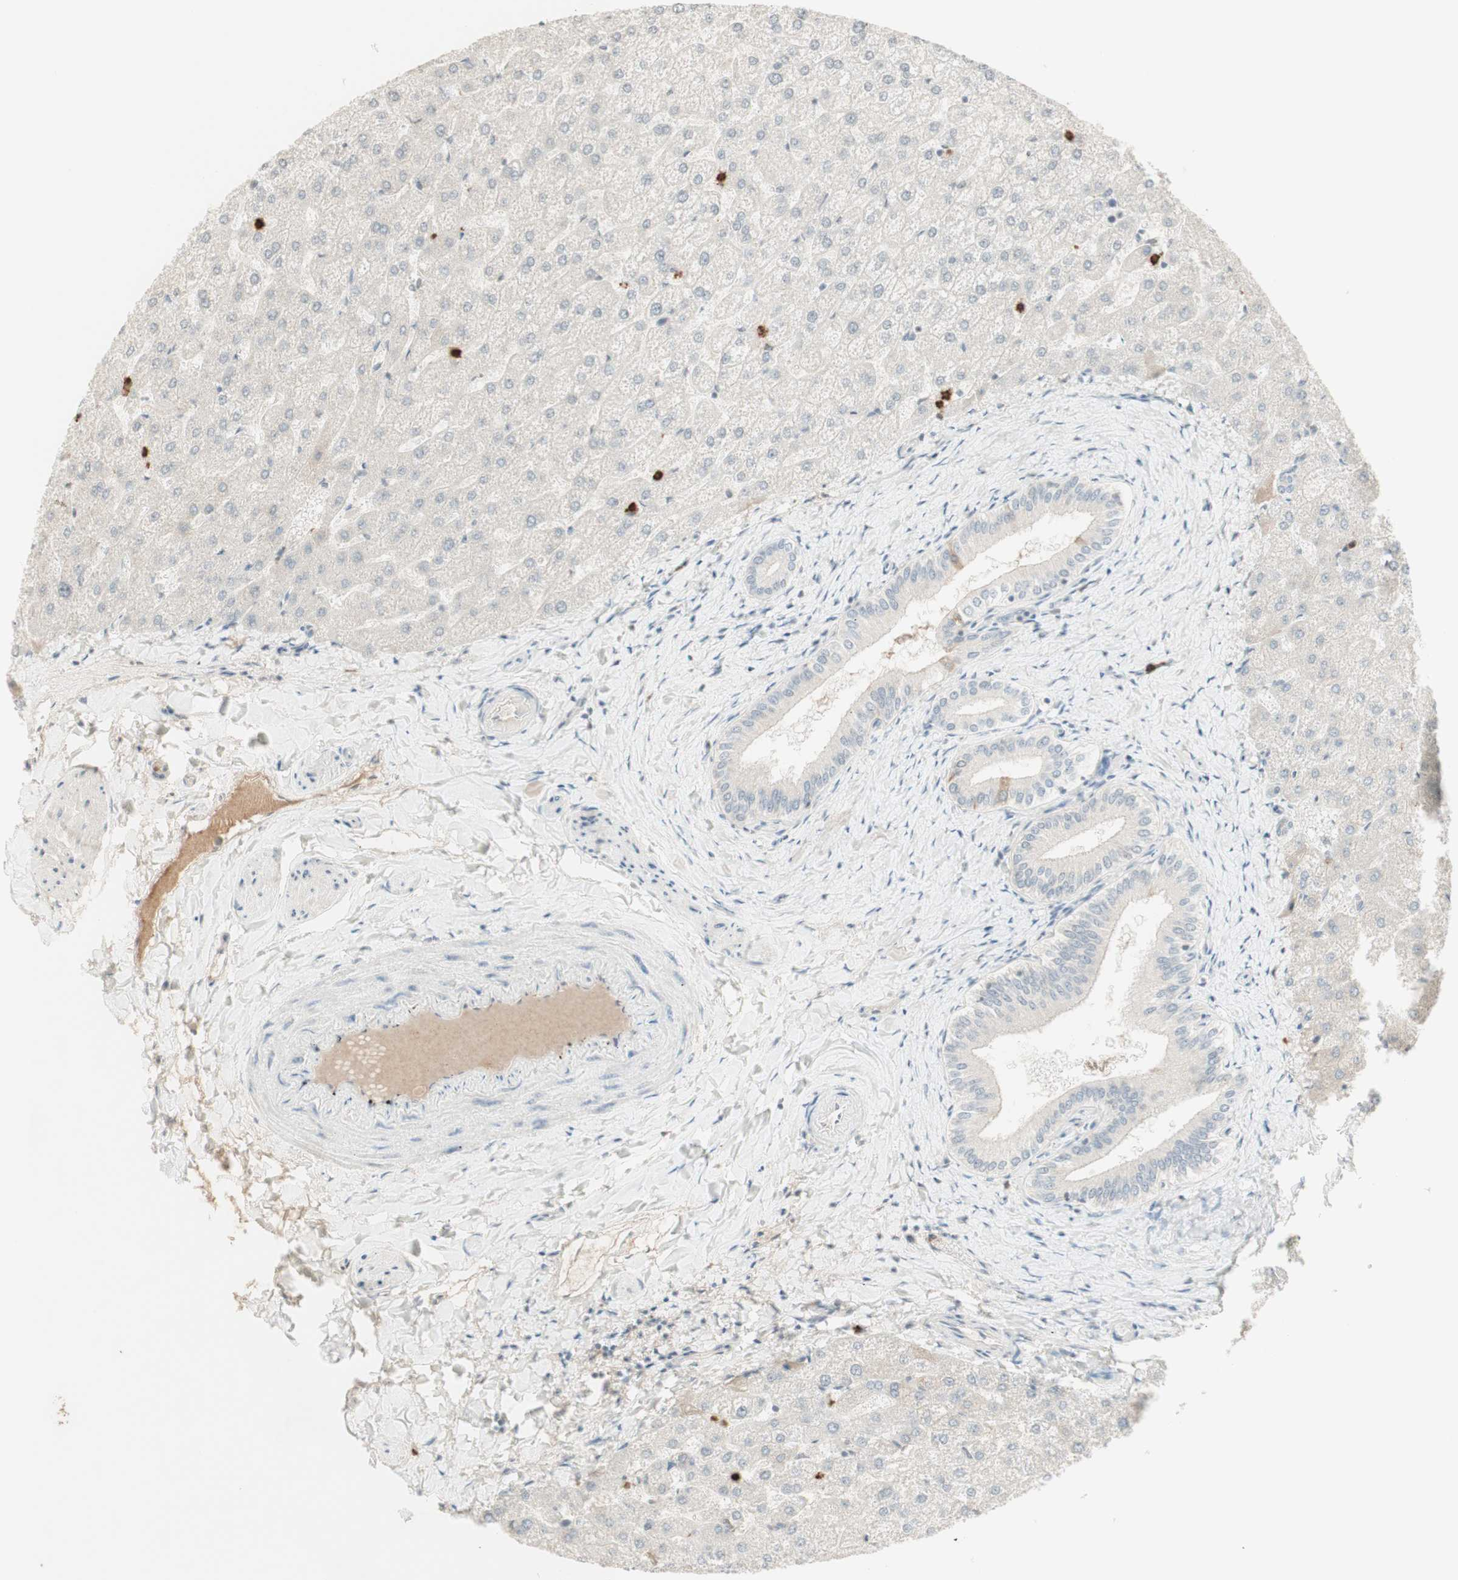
{"staining": {"intensity": "negative", "quantity": "none", "location": "none"}, "tissue": "liver", "cell_type": "Cholangiocytes", "image_type": "normal", "snomed": [{"axis": "morphology", "description": "Normal tissue, NOS"}, {"axis": "topography", "description": "Liver"}], "caption": "Protein analysis of normal liver exhibits no significant staining in cholangiocytes. (Stains: DAB (3,3'-diaminobenzidine) immunohistochemistry with hematoxylin counter stain, Microscopy: brightfield microscopy at high magnification).", "gene": "NID1", "patient": {"sex": "female", "age": 32}}